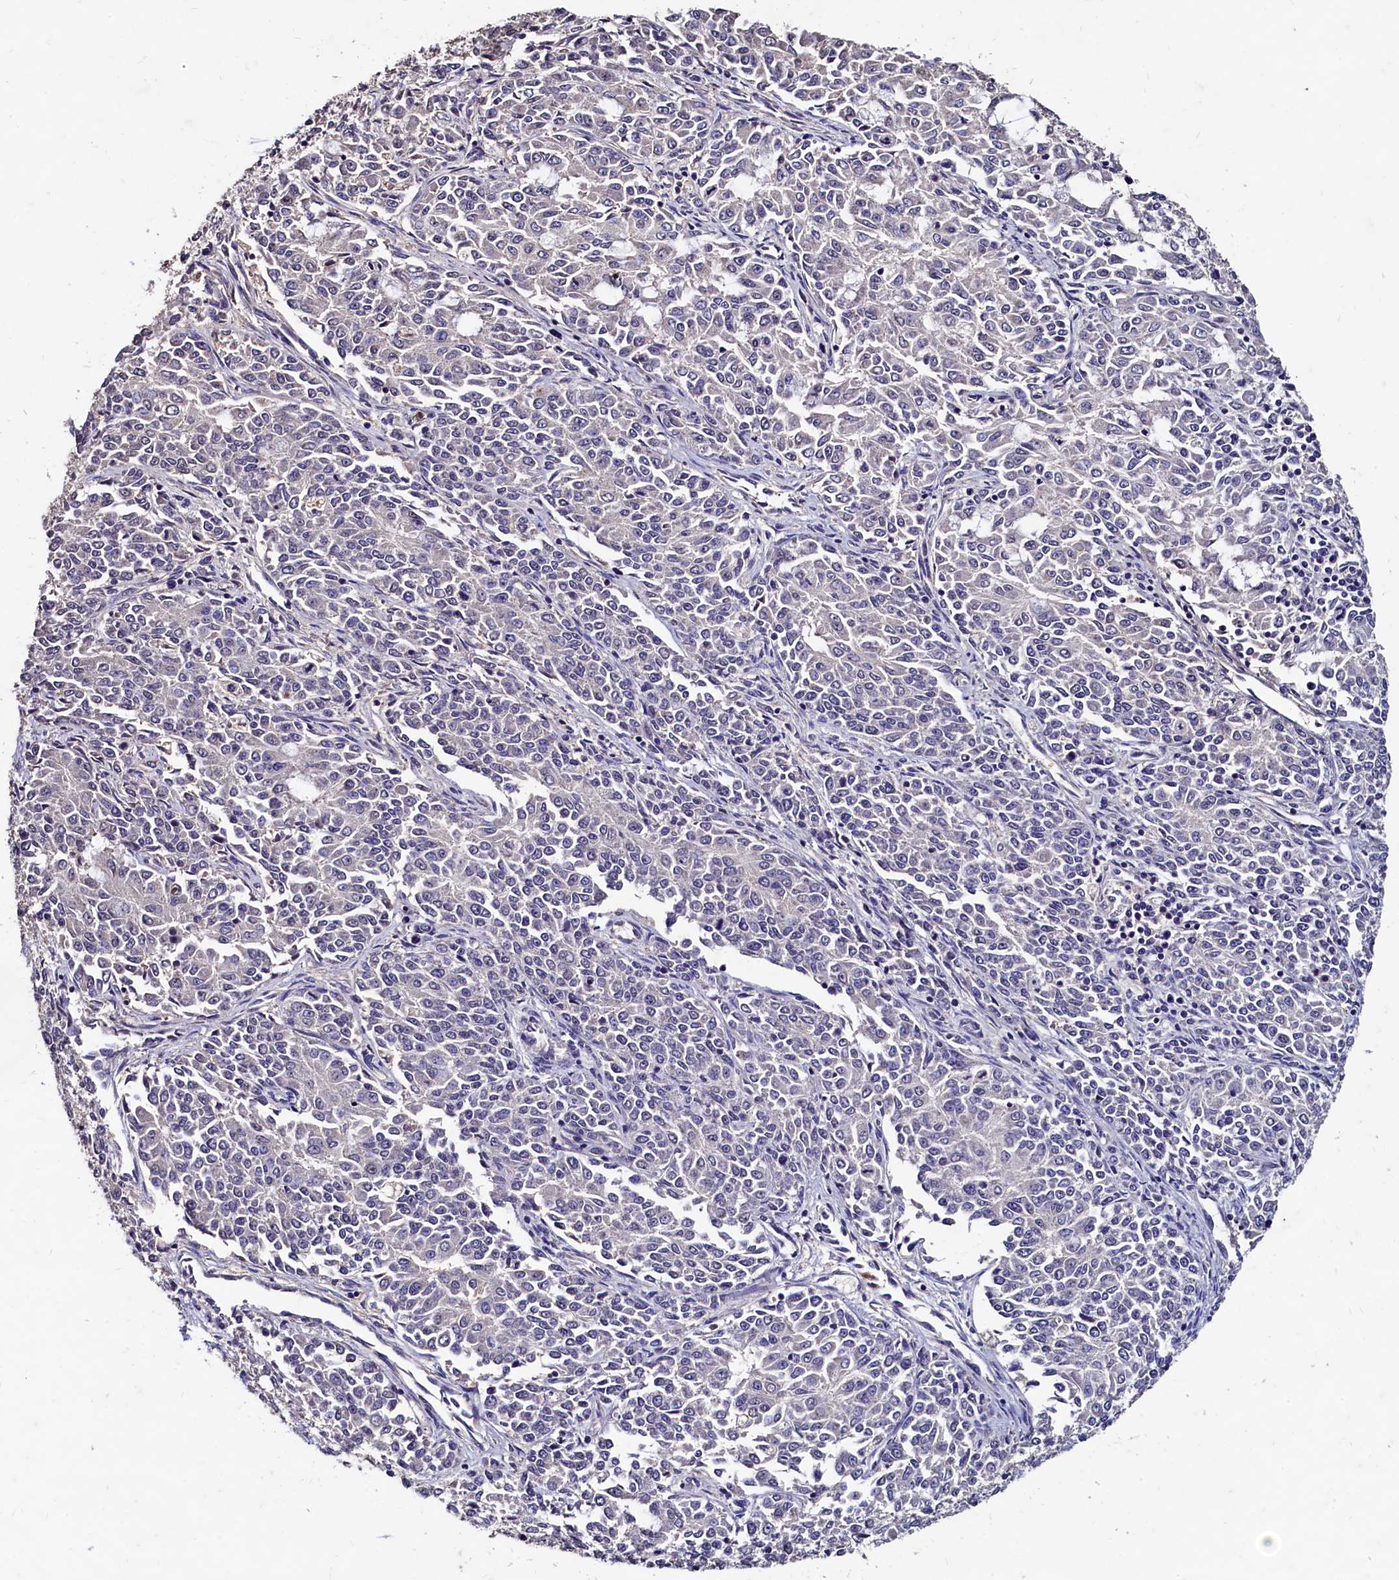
{"staining": {"intensity": "negative", "quantity": "none", "location": "none"}, "tissue": "endometrial cancer", "cell_type": "Tumor cells", "image_type": "cancer", "snomed": [{"axis": "morphology", "description": "Adenocarcinoma, NOS"}, {"axis": "topography", "description": "Endometrium"}], "caption": "Photomicrograph shows no protein expression in tumor cells of endometrial adenocarcinoma tissue.", "gene": "CSTPP1", "patient": {"sex": "female", "age": 50}}